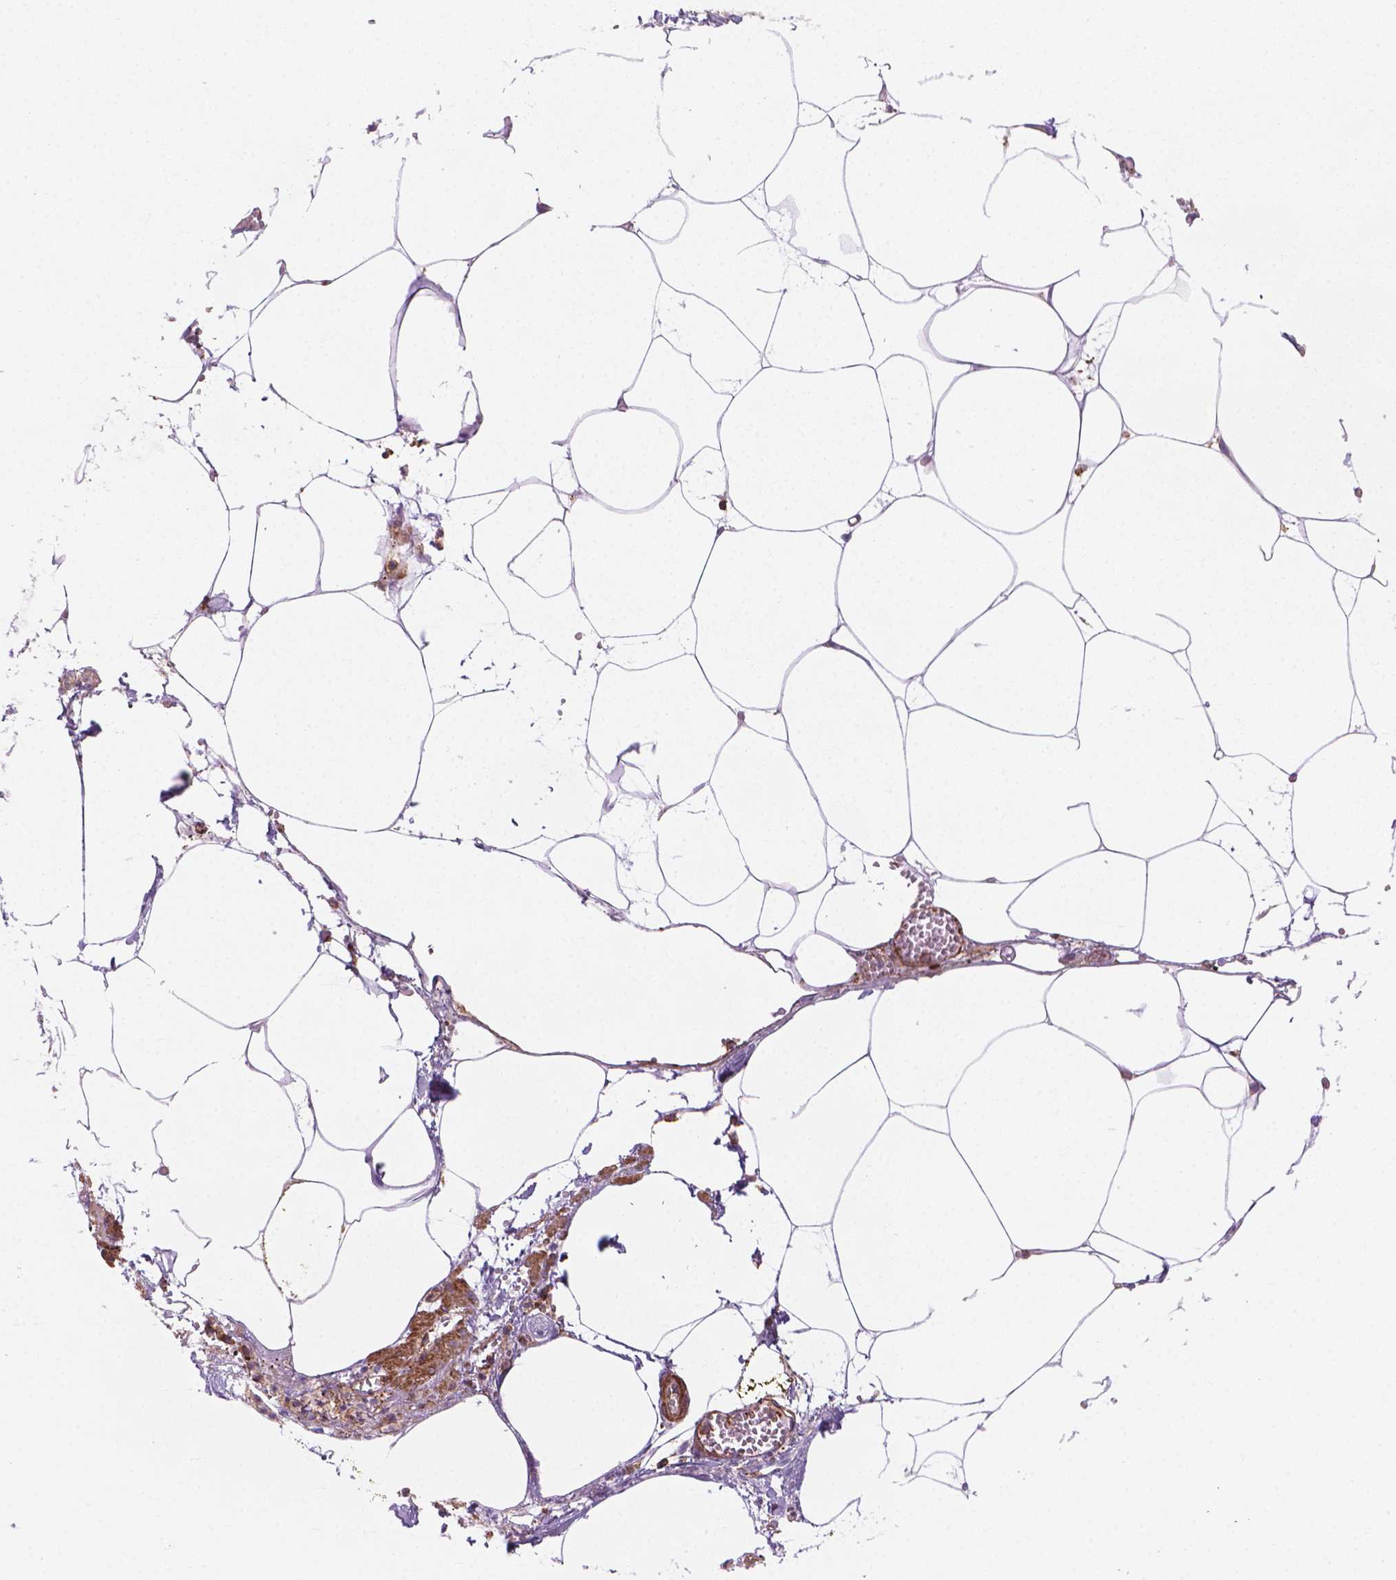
{"staining": {"intensity": "weak", "quantity": "25%-75%", "location": "cytoplasmic/membranous"}, "tissue": "adipose tissue", "cell_type": "Adipocytes", "image_type": "normal", "snomed": [{"axis": "morphology", "description": "Normal tissue, NOS"}, {"axis": "topography", "description": "Adipose tissue"}, {"axis": "topography", "description": "Pancreas"}, {"axis": "topography", "description": "Peripheral nerve tissue"}], "caption": "High-power microscopy captured an IHC histopathology image of benign adipose tissue, revealing weak cytoplasmic/membranous staining in approximately 25%-75% of adipocytes. (DAB IHC with brightfield microscopy, high magnification).", "gene": "PATJ", "patient": {"sex": "female", "age": 58}}